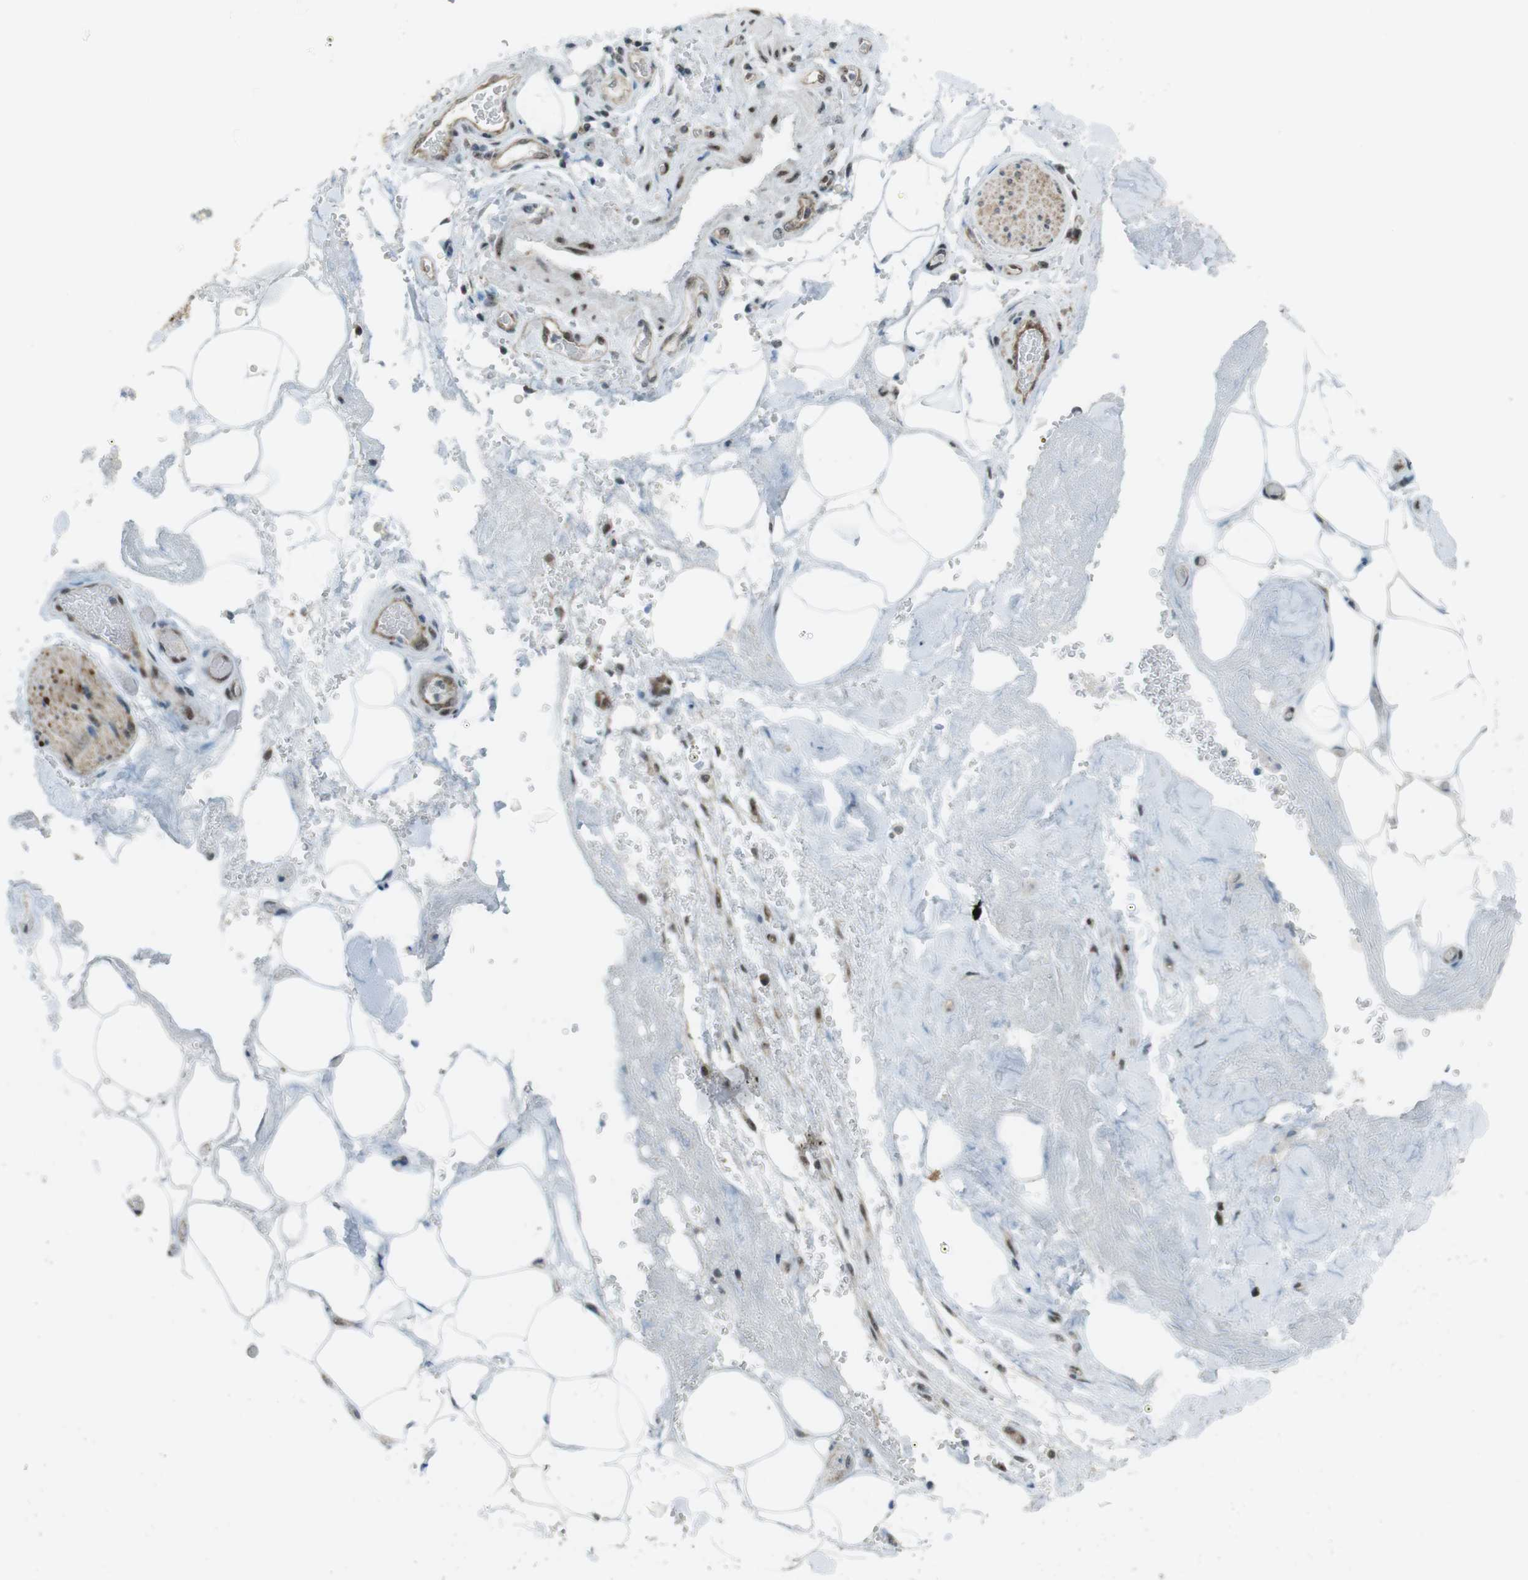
{"staining": {"intensity": "moderate", "quantity": ">75%", "location": "nuclear"}, "tissue": "adipose tissue", "cell_type": "Adipocytes", "image_type": "normal", "snomed": [{"axis": "morphology", "description": "Normal tissue, NOS"}, {"axis": "morphology", "description": "Cholangiocarcinoma"}, {"axis": "topography", "description": "Liver"}, {"axis": "topography", "description": "Peripheral nerve tissue"}], "caption": "Brown immunohistochemical staining in benign adipose tissue displays moderate nuclear staining in about >75% of adipocytes. The staining was performed using DAB (3,3'-diaminobenzidine), with brown indicating positive protein expression. Nuclei are stained blue with hematoxylin.", "gene": "CSNK1D", "patient": {"sex": "male", "age": 50}}